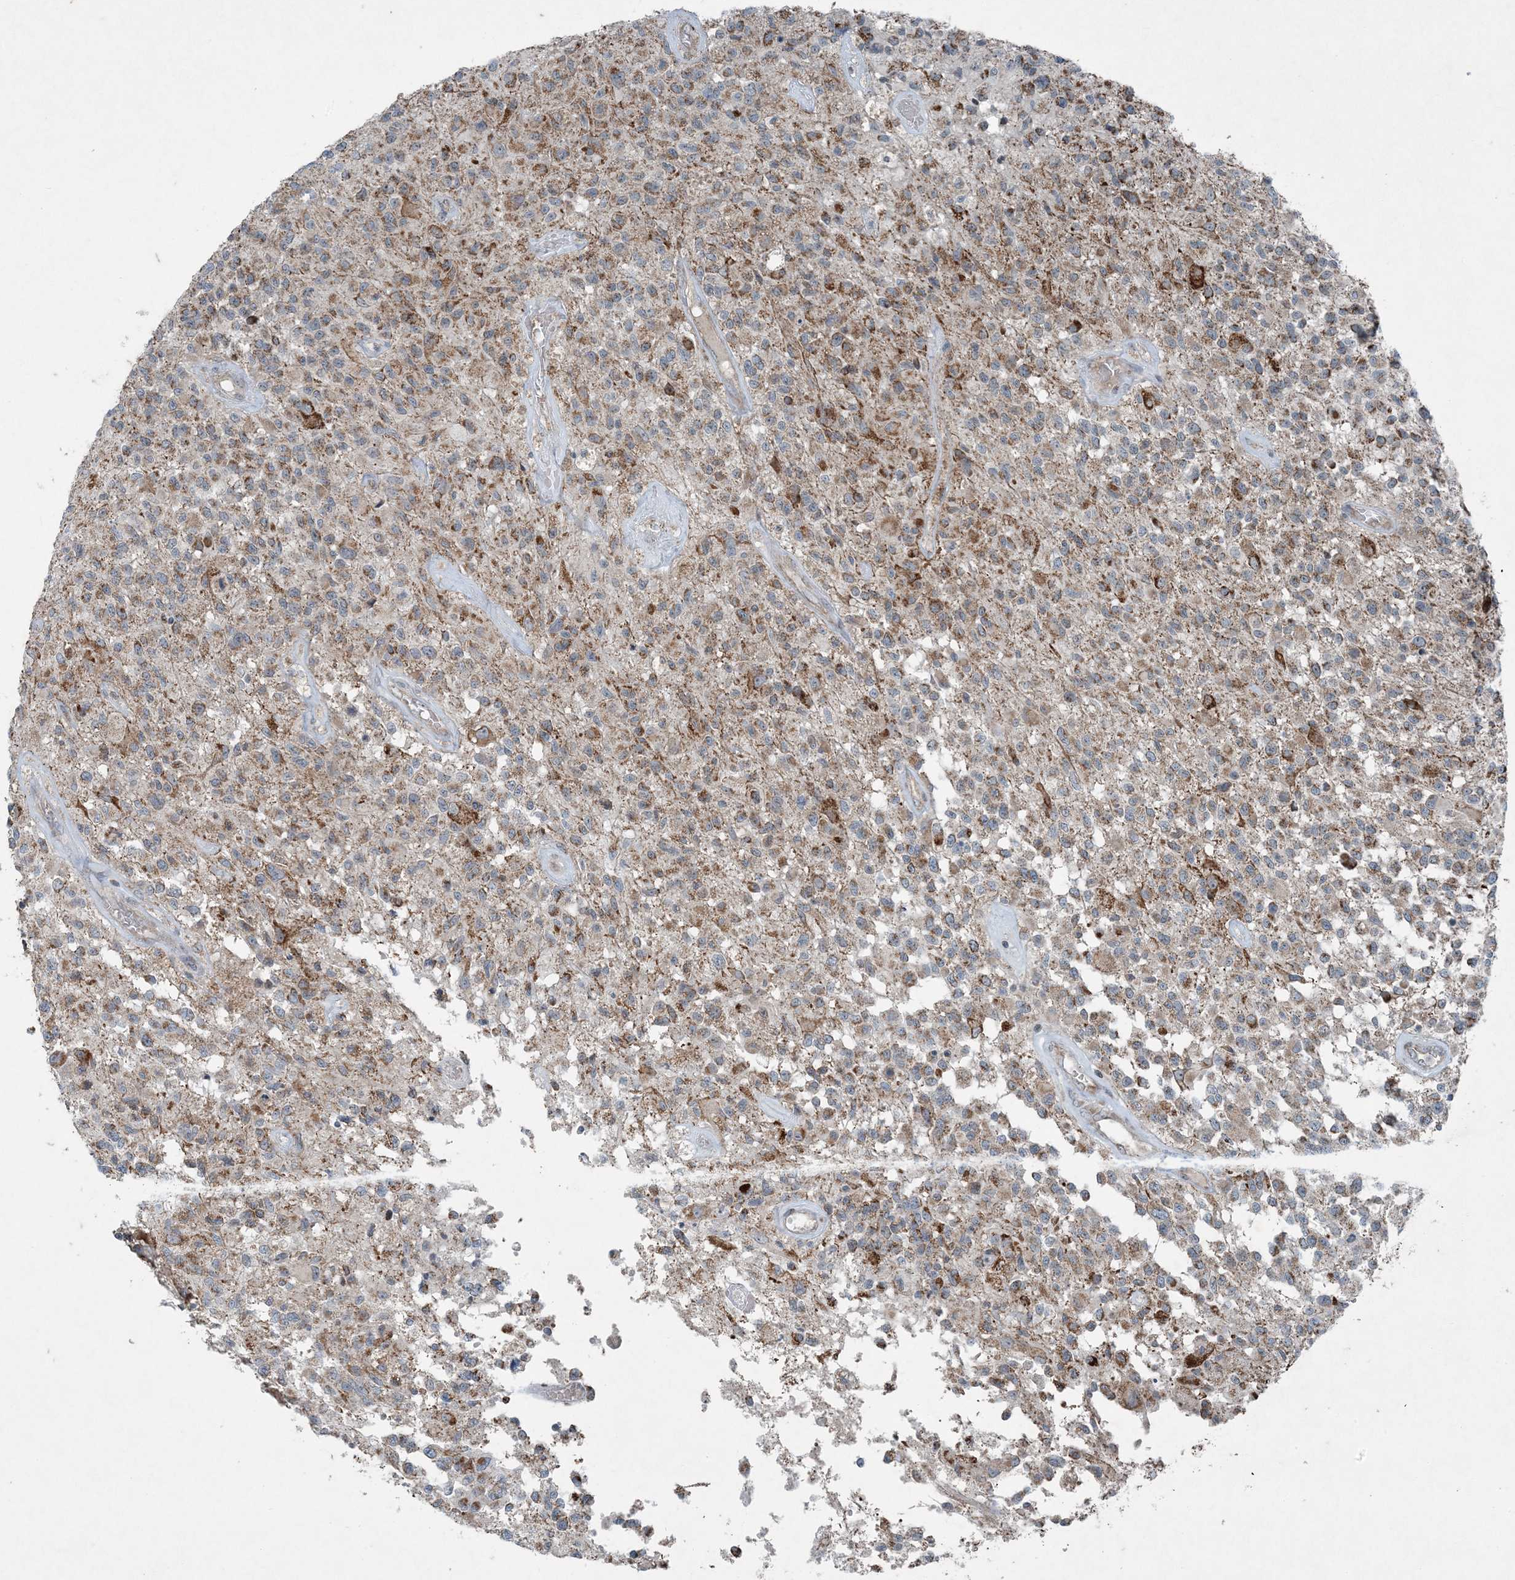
{"staining": {"intensity": "moderate", "quantity": ">75%", "location": "cytoplasmic/membranous"}, "tissue": "glioma", "cell_type": "Tumor cells", "image_type": "cancer", "snomed": [{"axis": "morphology", "description": "Glioma, malignant, High grade"}, {"axis": "morphology", "description": "Glioblastoma, NOS"}, {"axis": "topography", "description": "Brain"}], "caption": "About >75% of tumor cells in glioblastoma show moderate cytoplasmic/membranous protein positivity as visualized by brown immunohistochemical staining.", "gene": "PC", "patient": {"sex": "male", "age": 60}}